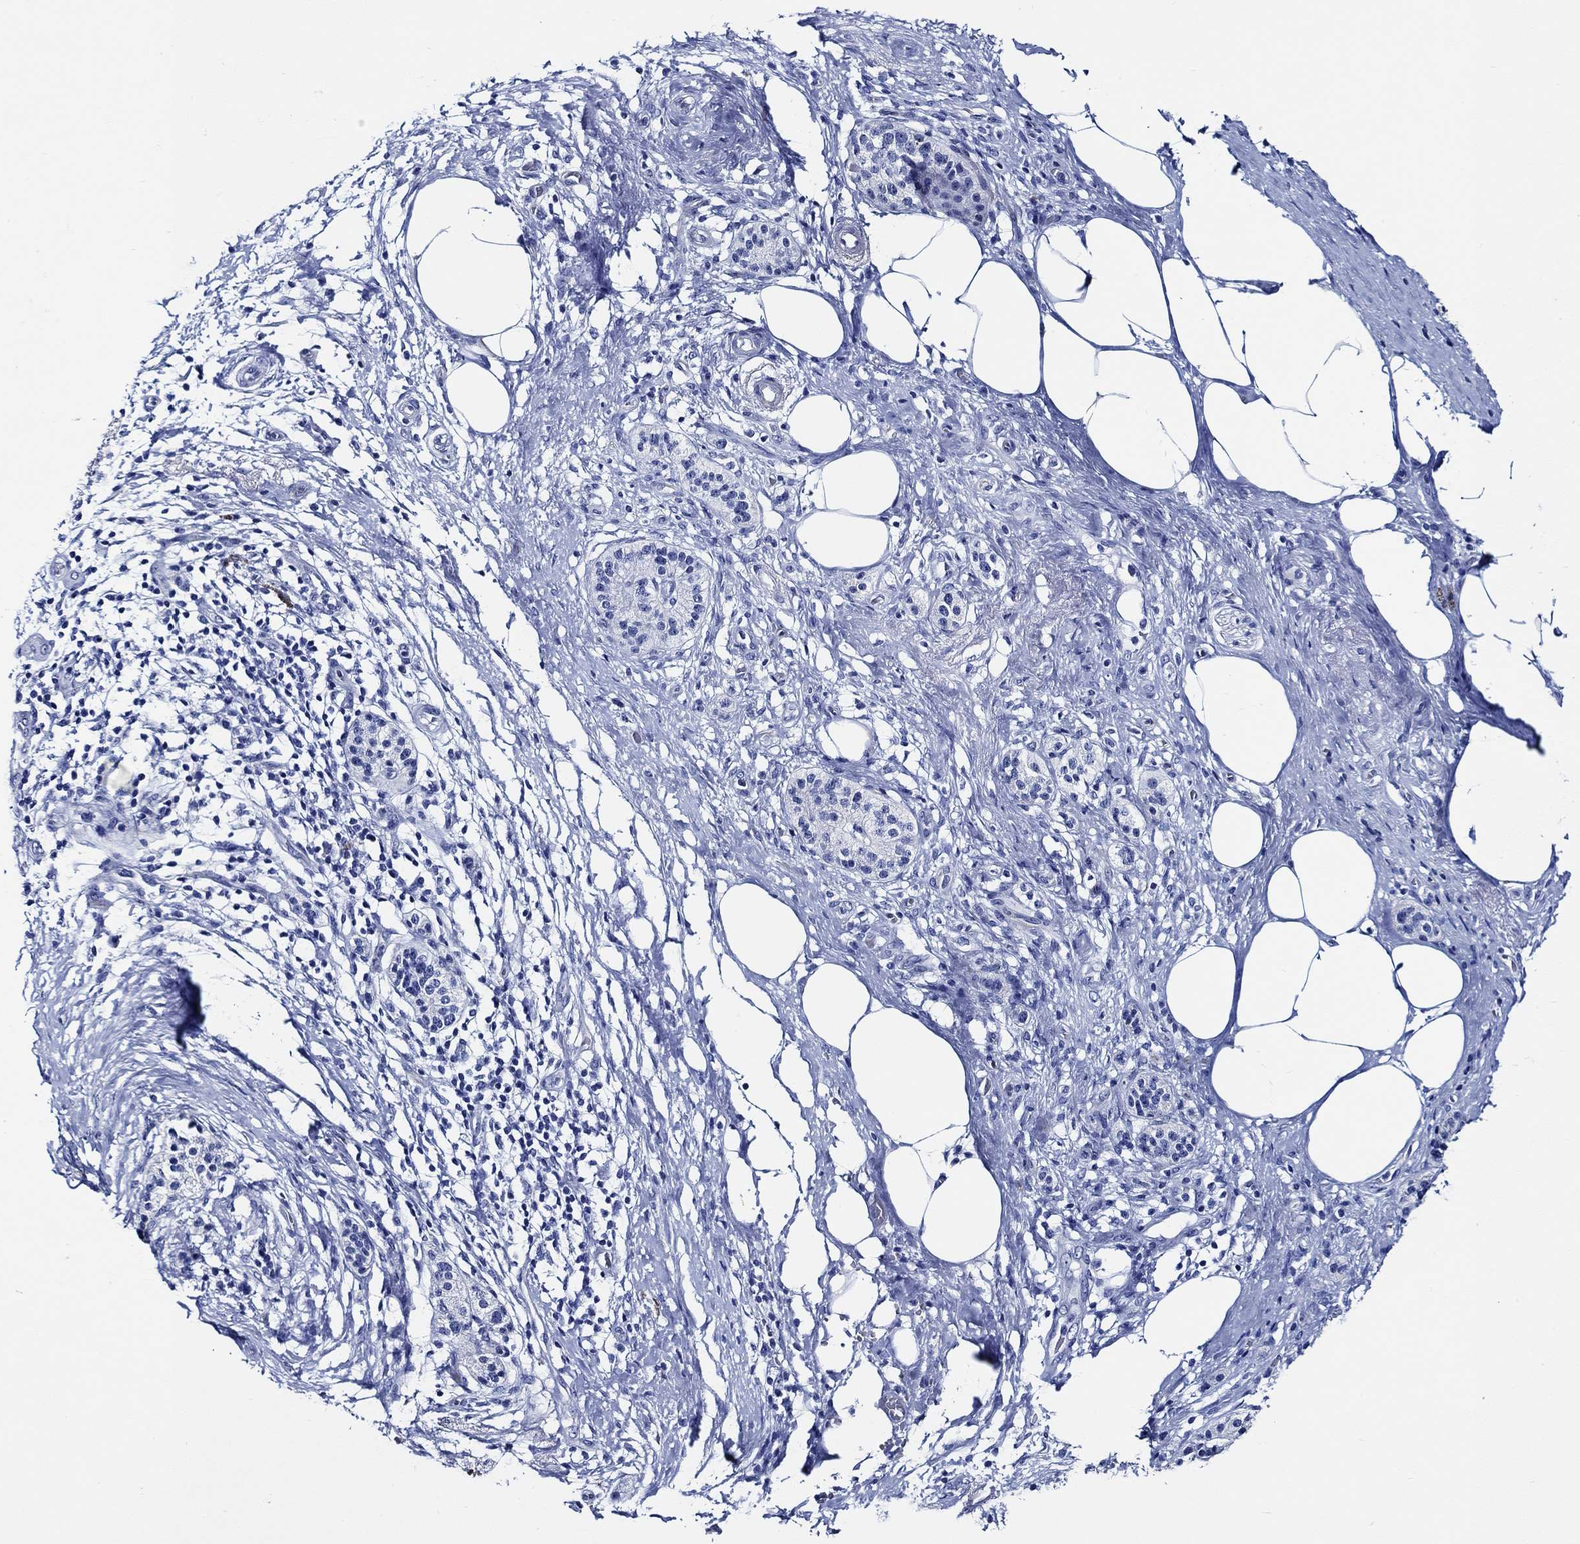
{"staining": {"intensity": "negative", "quantity": "none", "location": "none"}, "tissue": "pancreatic cancer", "cell_type": "Tumor cells", "image_type": "cancer", "snomed": [{"axis": "morphology", "description": "Adenocarcinoma, NOS"}, {"axis": "topography", "description": "Pancreas"}], "caption": "Tumor cells show no significant staining in pancreatic adenocarcinoma.", "gene": "WDR62", "patient": {"sex": "female", "age": 72}}